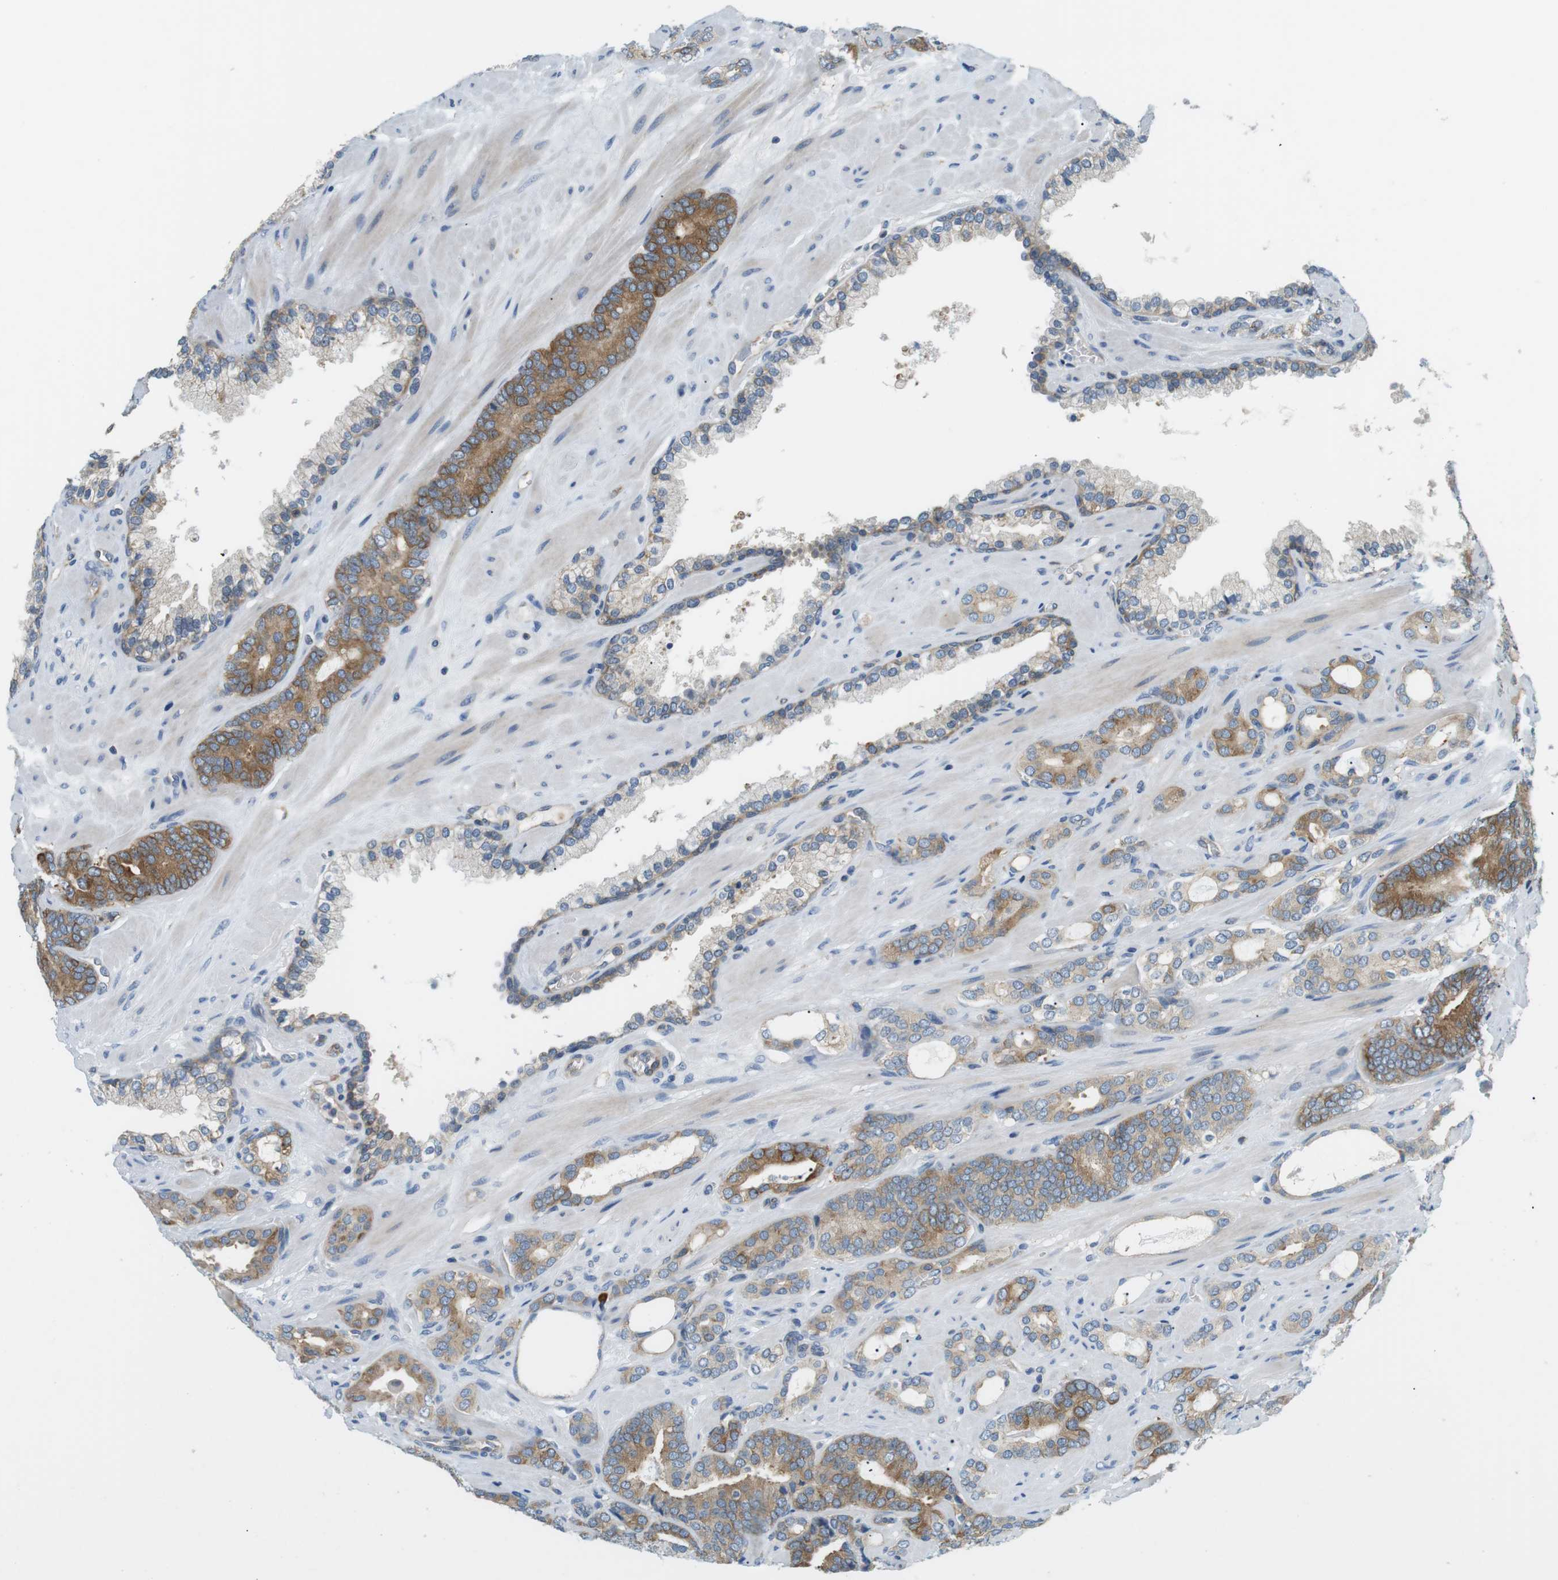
{"staining": {"intensity": "moderate", "quantity": ">75%", "location": "cytoplasmic/membranous"}, "tissue": "prostate cancer", "cell_type": "Tumor cells", "image_type": "cancer", "snomed": [{"axis": "morphology", "description": "Adenocarcinoma, Low grade"}, {"axis": "topography", "description": "Prostate"}], "caption": "The immunohistochemical stain highlights moderate cytoplasmic/membranous expression in tumor cells of prostate cancer (adenocarcinoma (low-grade)) tissue.", "gene": "TMEM200A", "patient": {"sex": "male", "age": 63}}